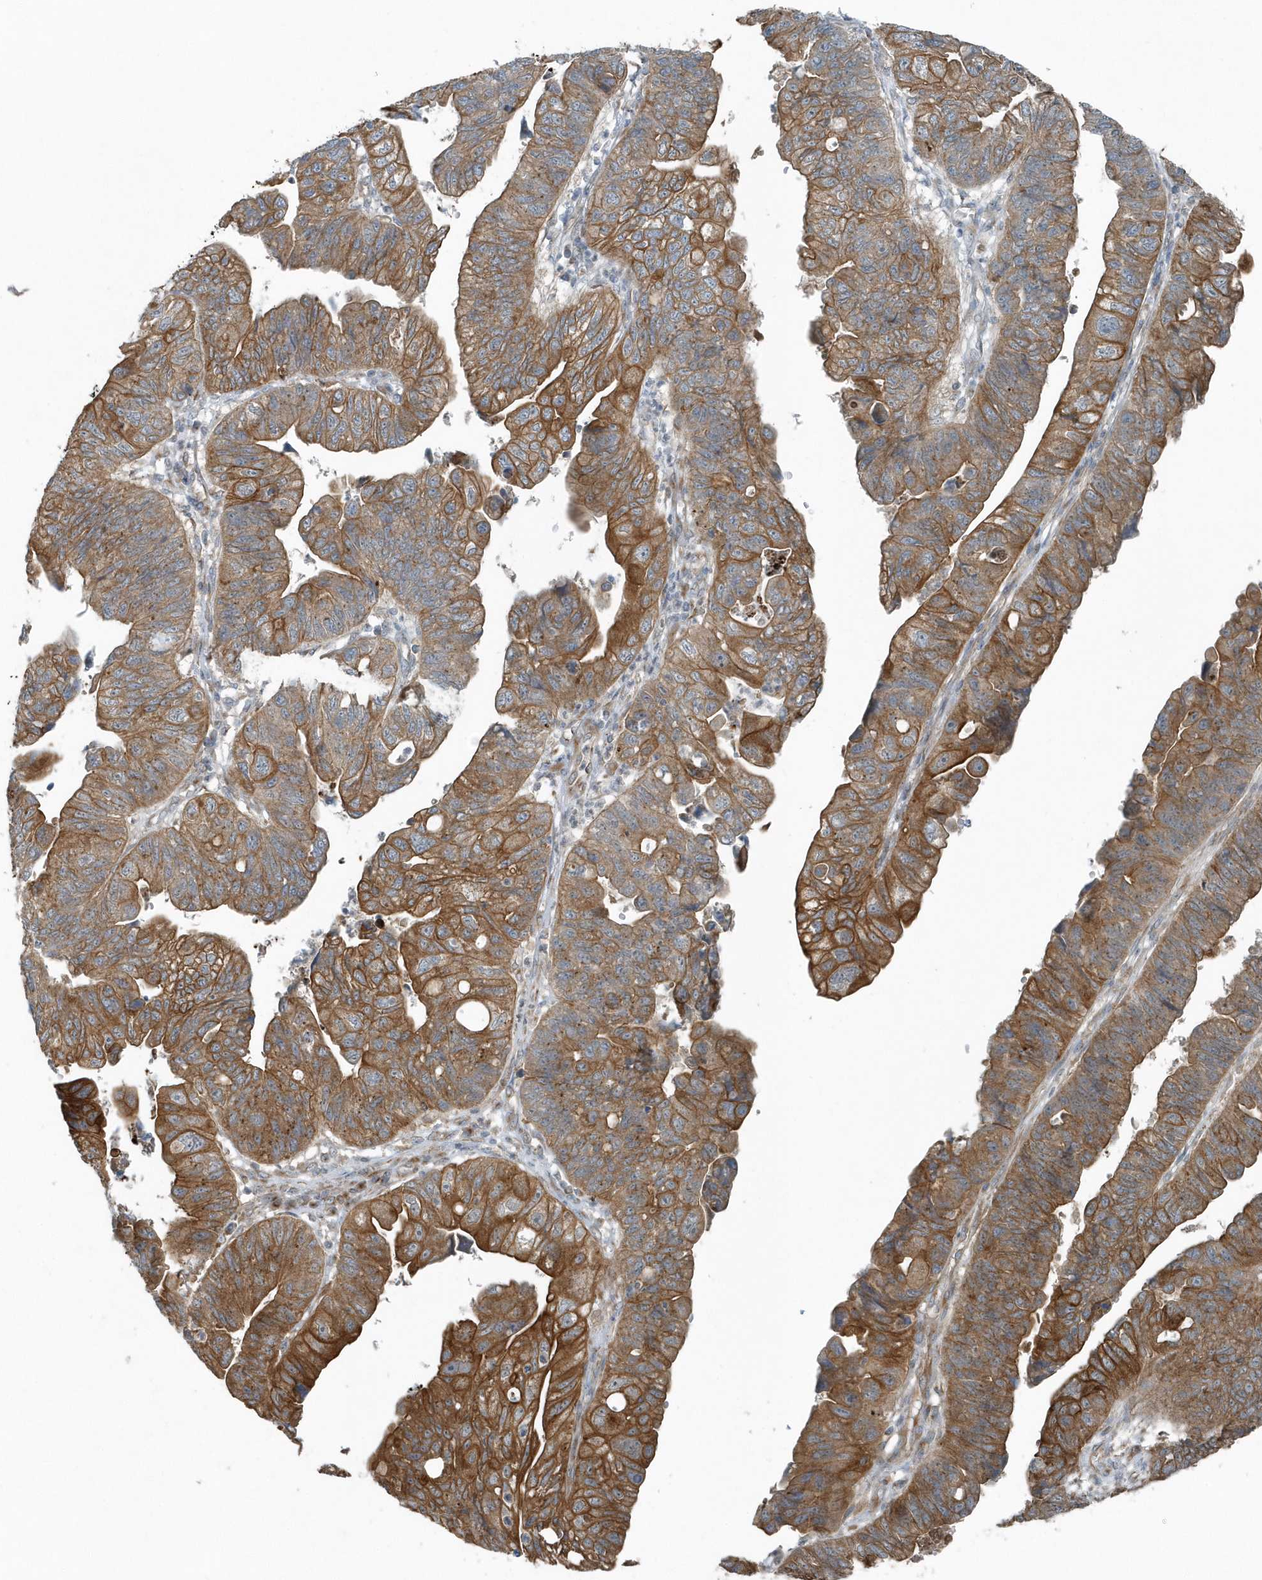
{"staining": {"intensity": "moderate", "quantity": ">75%", "location": "cytoplasmic/membranous"}, "tissue": "stomach cancer", "cell_type": "Tumor cells", "image_type": "cancer", "snomed": [{"axis": "morphology", "description": "Adenocarcinoma, NOS"}, {"axis": "topography", "description": "Stomach"}], "caption": "There is medium levels of moderate cytoplasmic/membranous positivity in tumor cells of stomach cancer, as demonstrated by immunohistochemical staining (brown color).", "gene": "GCC2", "patient": {"sex": "male", "age": 59}}